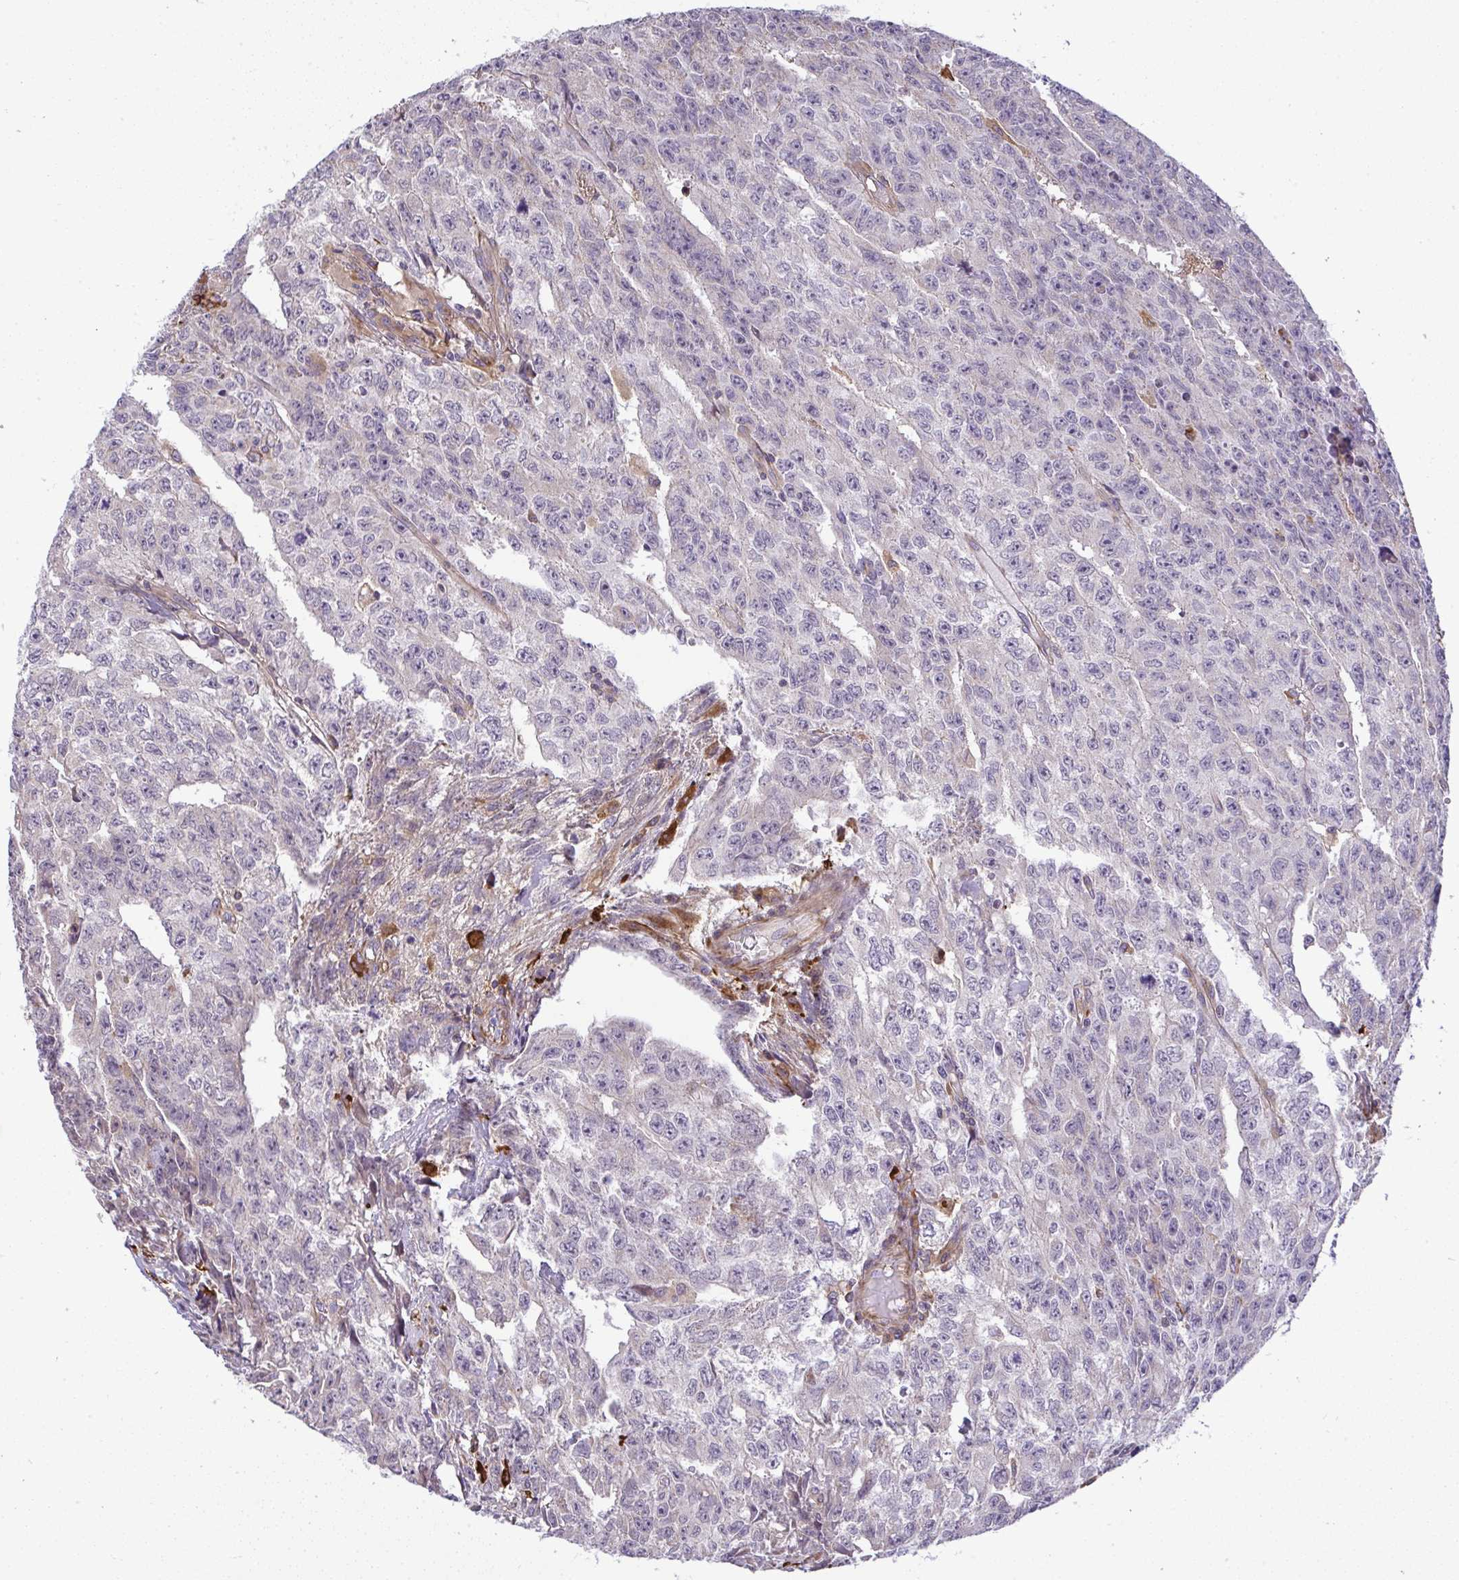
{"staining": {"intensity": "negative", "quantity": "none", "location": "none"}, "tissue": "testis cancer", "cell_type": "Tumor cells", "image_type": "cancer", "snomed": [{"axis": "morphology", "description": "Carcinoma, Embryonal, NOS"}, {"axis": "morphology", "description": "Teratoma, malignant, NOS"}, {"axis": "topography", "description": "Testis"}], "caption": "Immunohistochemistry image of neoplastic tissue: testis cancer (embryonal carcinoma) stained with DAB (3,3'-diaminobenzidine) exhibits no significant protein expression in tumor cells. (DAB IHC visualized using brightfield microscopy, high magnification).", "gene": "GRID2", "patient": {"sex": "male", "age": 24}}